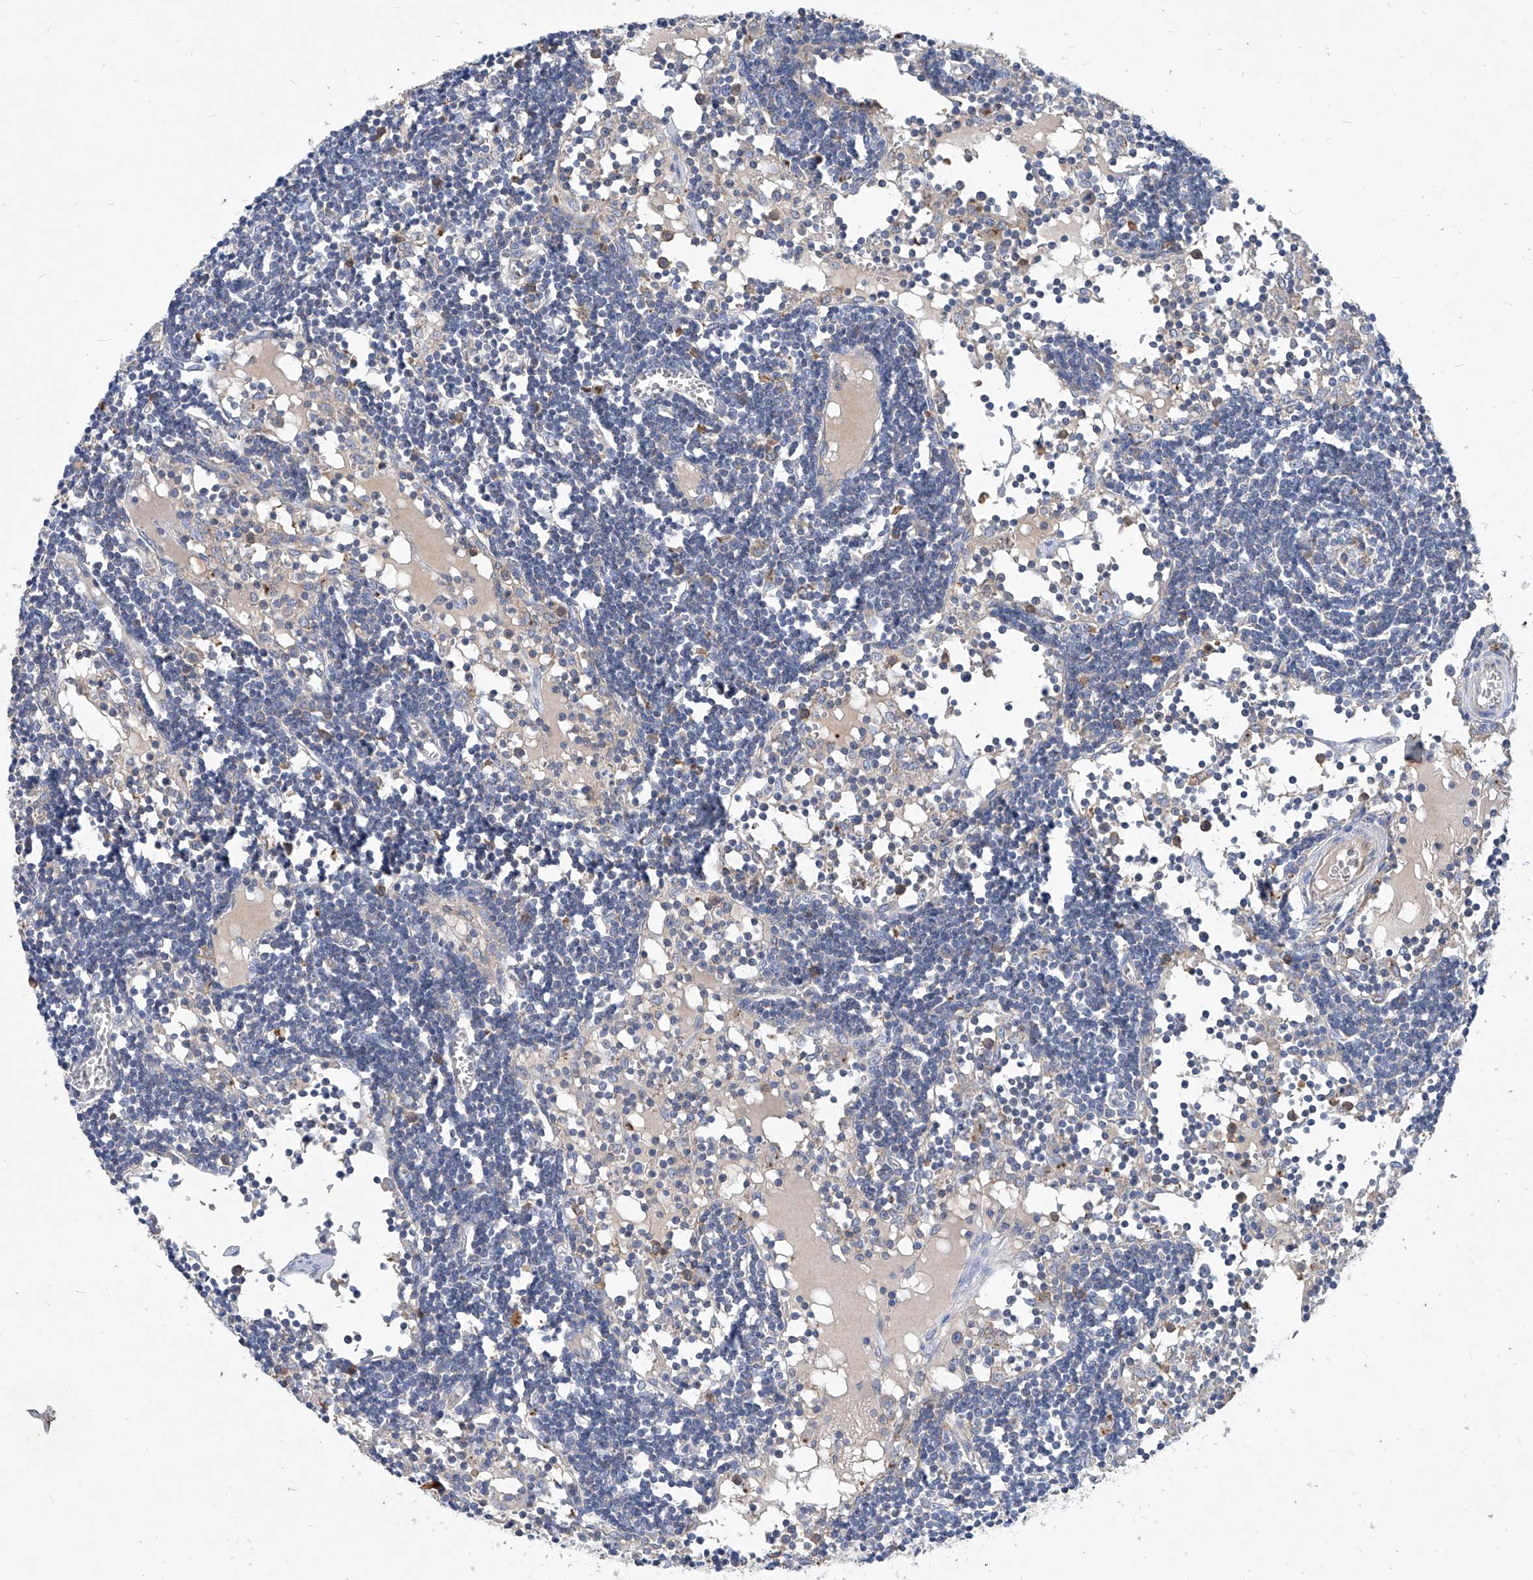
{"staining": {"intensity": "moderate", "quantity": "25%-75%", "location": "cytoplasmic/membranous"}, "tissue": "lymph node", "cell_type": "Germinal center cells", "image_type": "normal", "snomed": [{"axis": "morphology", "description": "Normal tissue, NOS"}, {"axis": "topography", "description": "Lymph node"}], "caption": "A photomicrograph of human lymph node stained for a protein demonstrates moderate cytoplasmic/membranous brown staining in germinal center cells.", "gene": "EPHA8", "patient": {"sex": "female", "age": 11}}